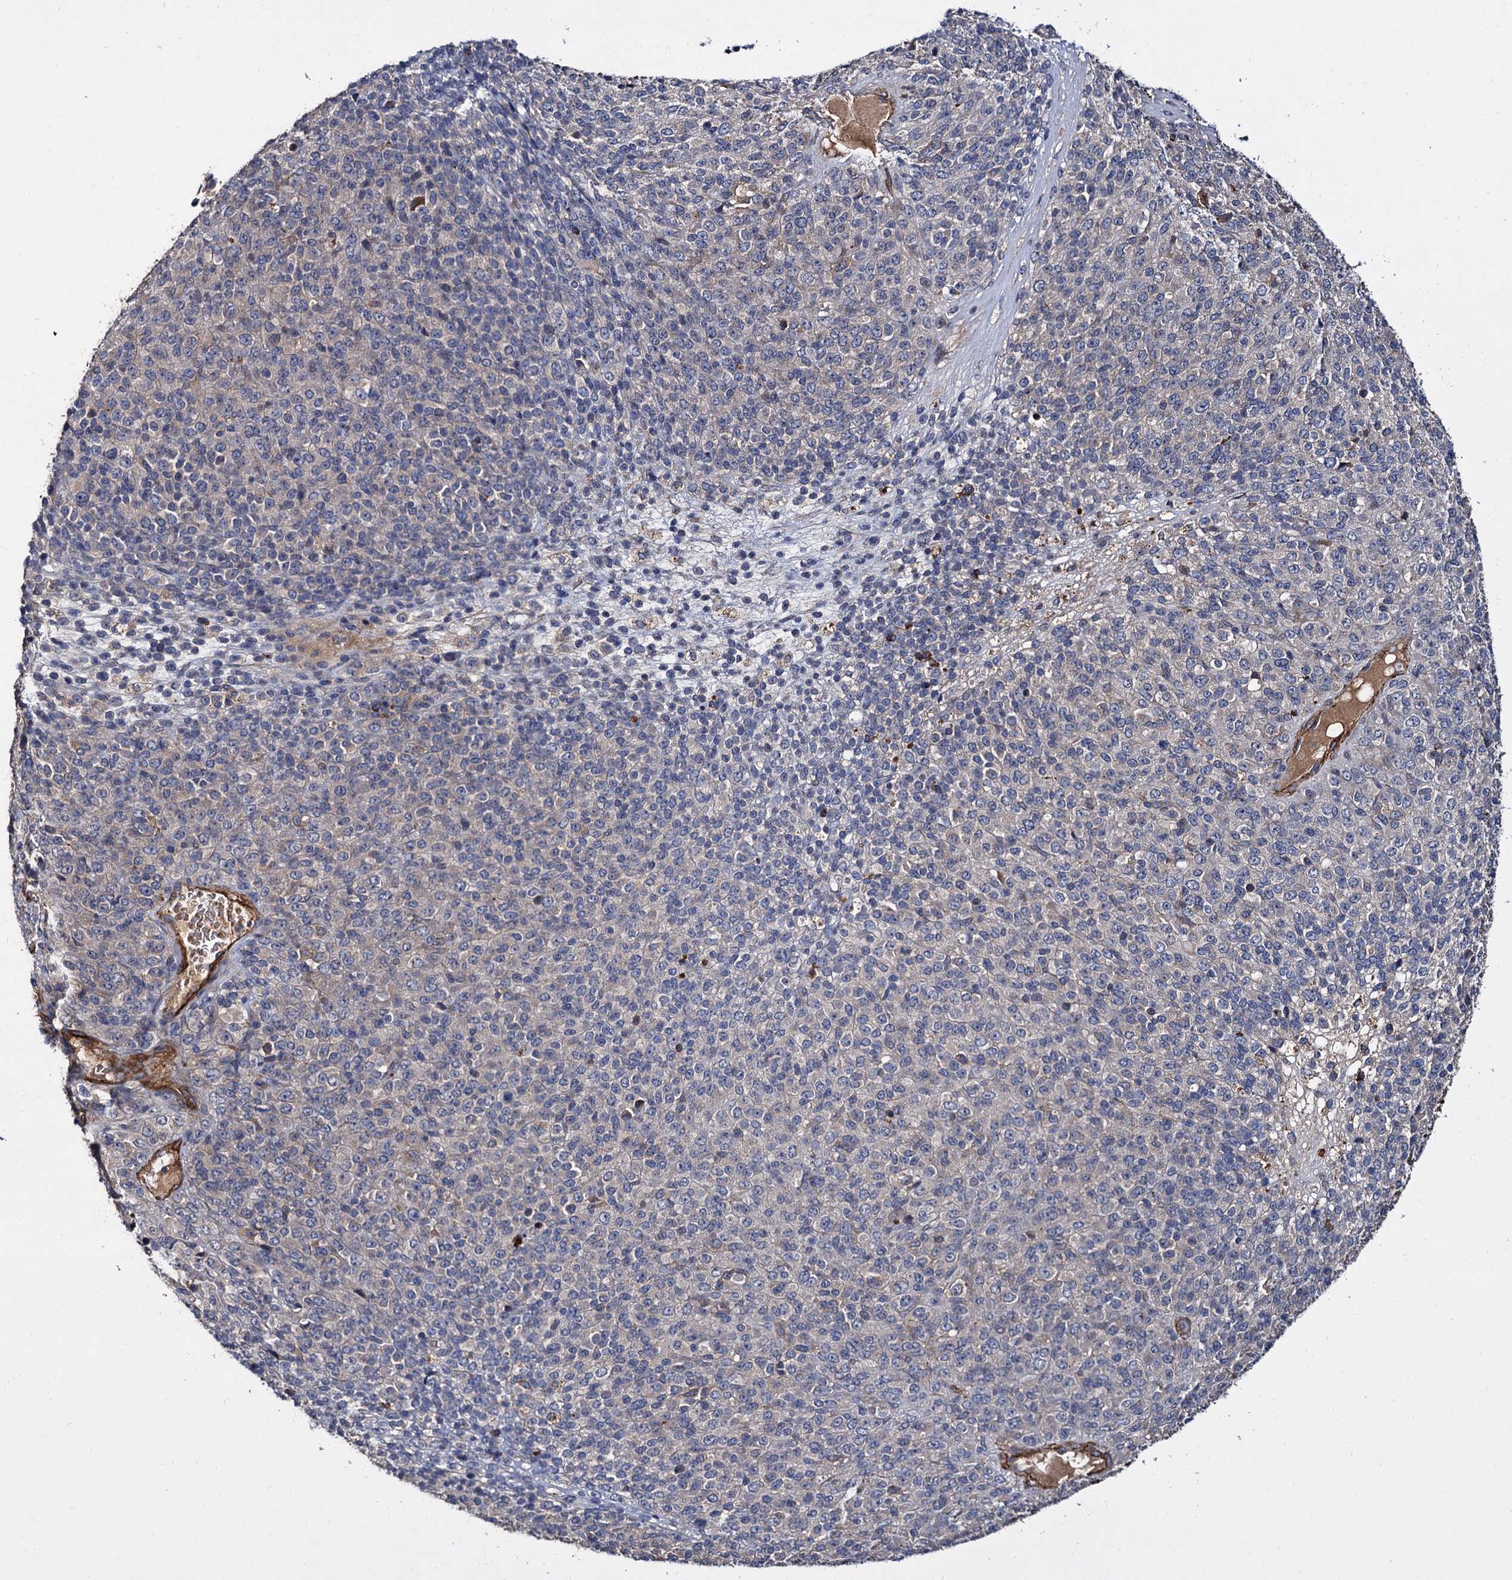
{"staining": {"intensity": "negative", "quantity": "none", "location": "none"}, "tissue": "melanoma", "cell_type": "Tumor cells", "image_type": "cancer", "snomed": [{"axis": "morphology", "description": "Malignant melanoma, Metastatic site"}, {"axis": "topography", "description": "Brain"}], "caption": "DAB (3,3'-diaminobenzidine) immunohistochemical staining of malignant melanoma (metastatic site) reveals no significant expression in tumor cells. Brightfield microscopy of immunohistochemistry stained with DAB (3,3'-diaminobenzidine) (brown) and hematoxylin (blue), captured at high magnification.", "gene": "ISM2", "patient": {"sex": "female", "age": 56}}